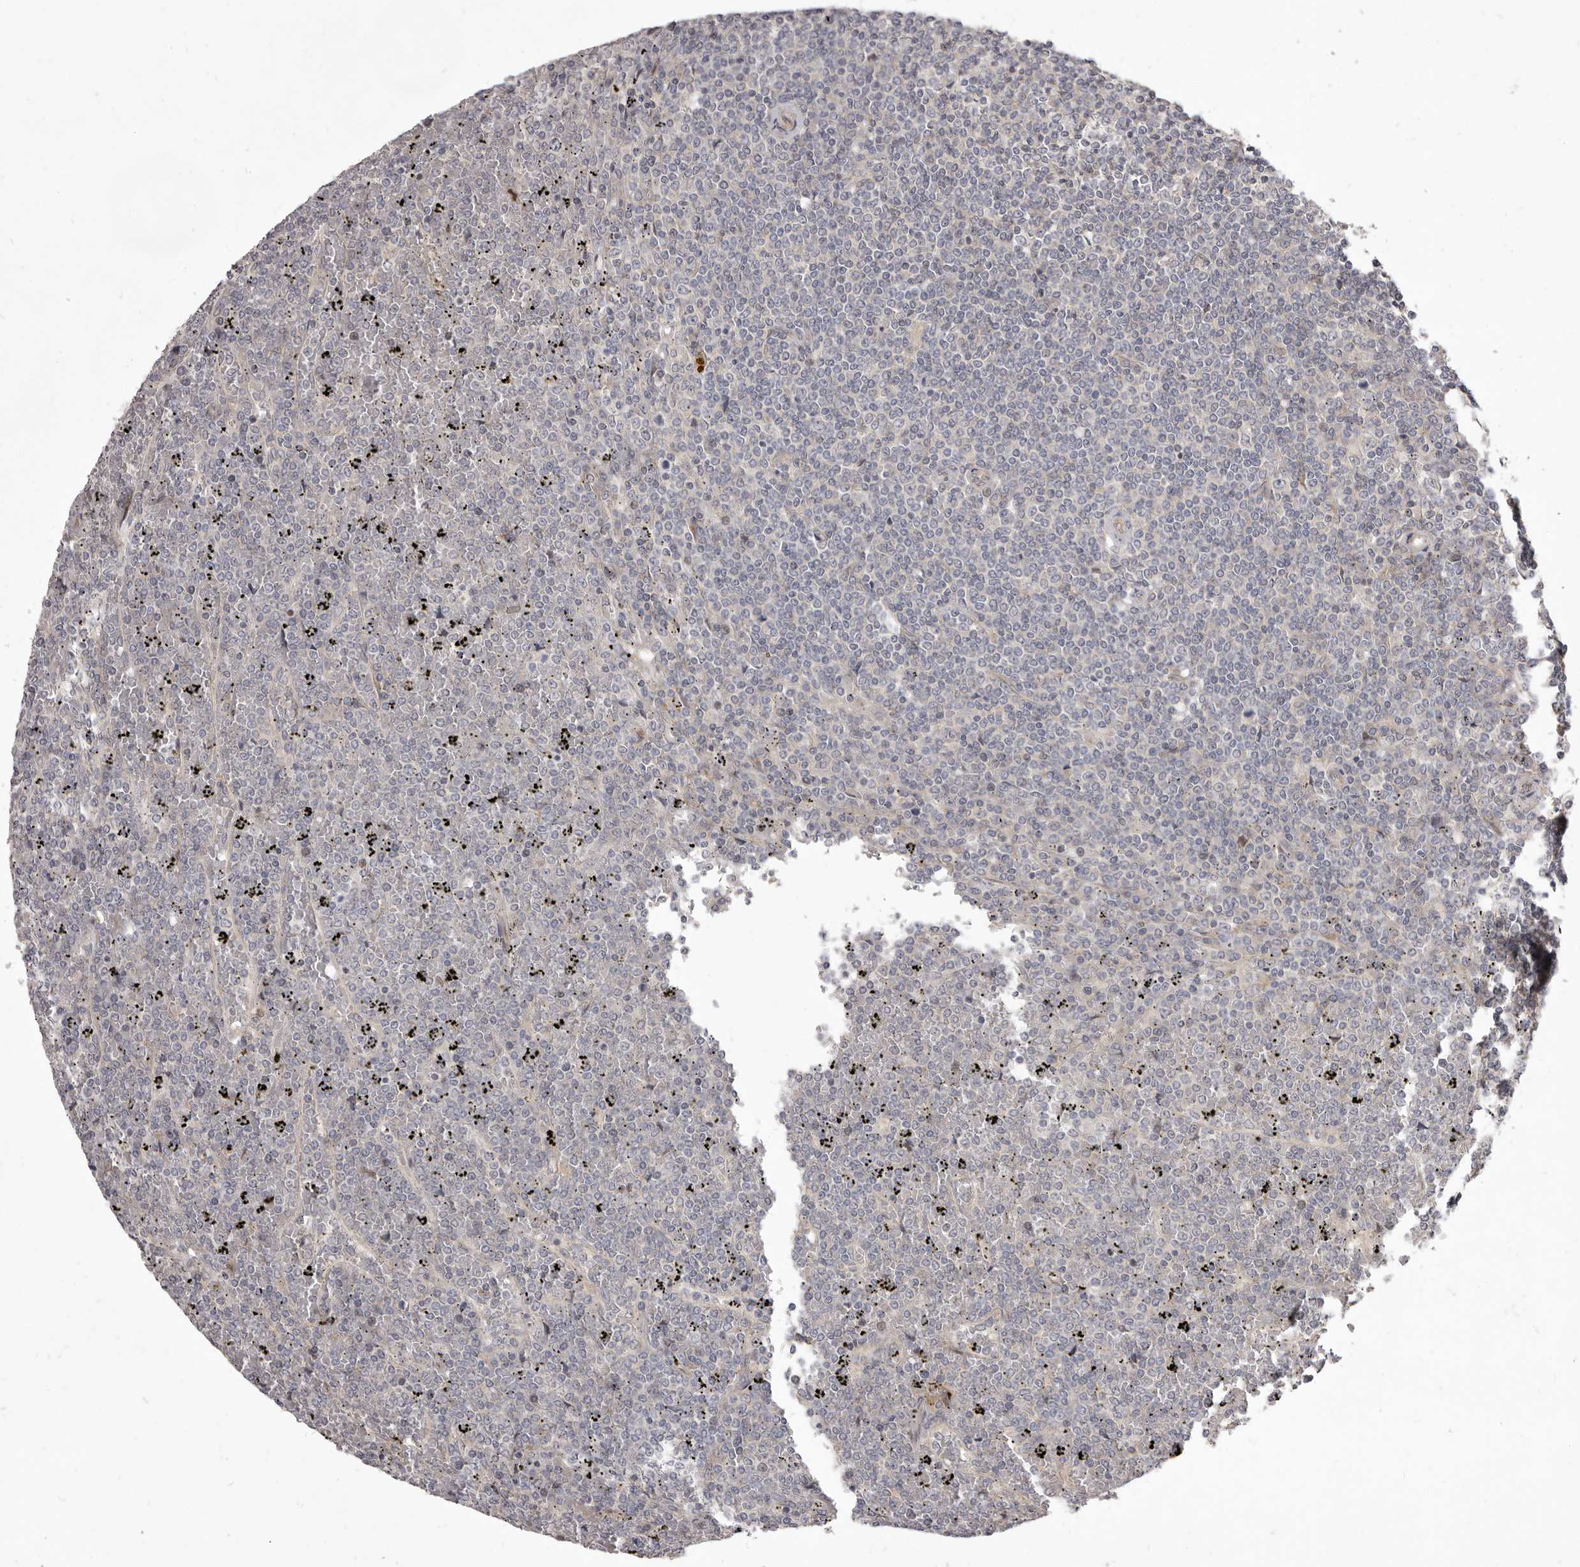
{"staining": {"intensity": "negative", "quantity": "none", "location": "none"}, "tissue": "lymphoma", "cell_type": "Tumor cells", "image_type": "cancer", "snomed": [{"axis": "morphology", "description": "Malignant lymphoma, non-Hodgkin's type, Low grade"}, {"axis": "topography", "description": "Spleen"}], "caption": "The image reveals no significant expression in tumor cells of low-grade malignant lymphoma, non-Hodgkin's type.", "gene": "TBC1D8B", "patient": {"sex": "female", "age": 19}}